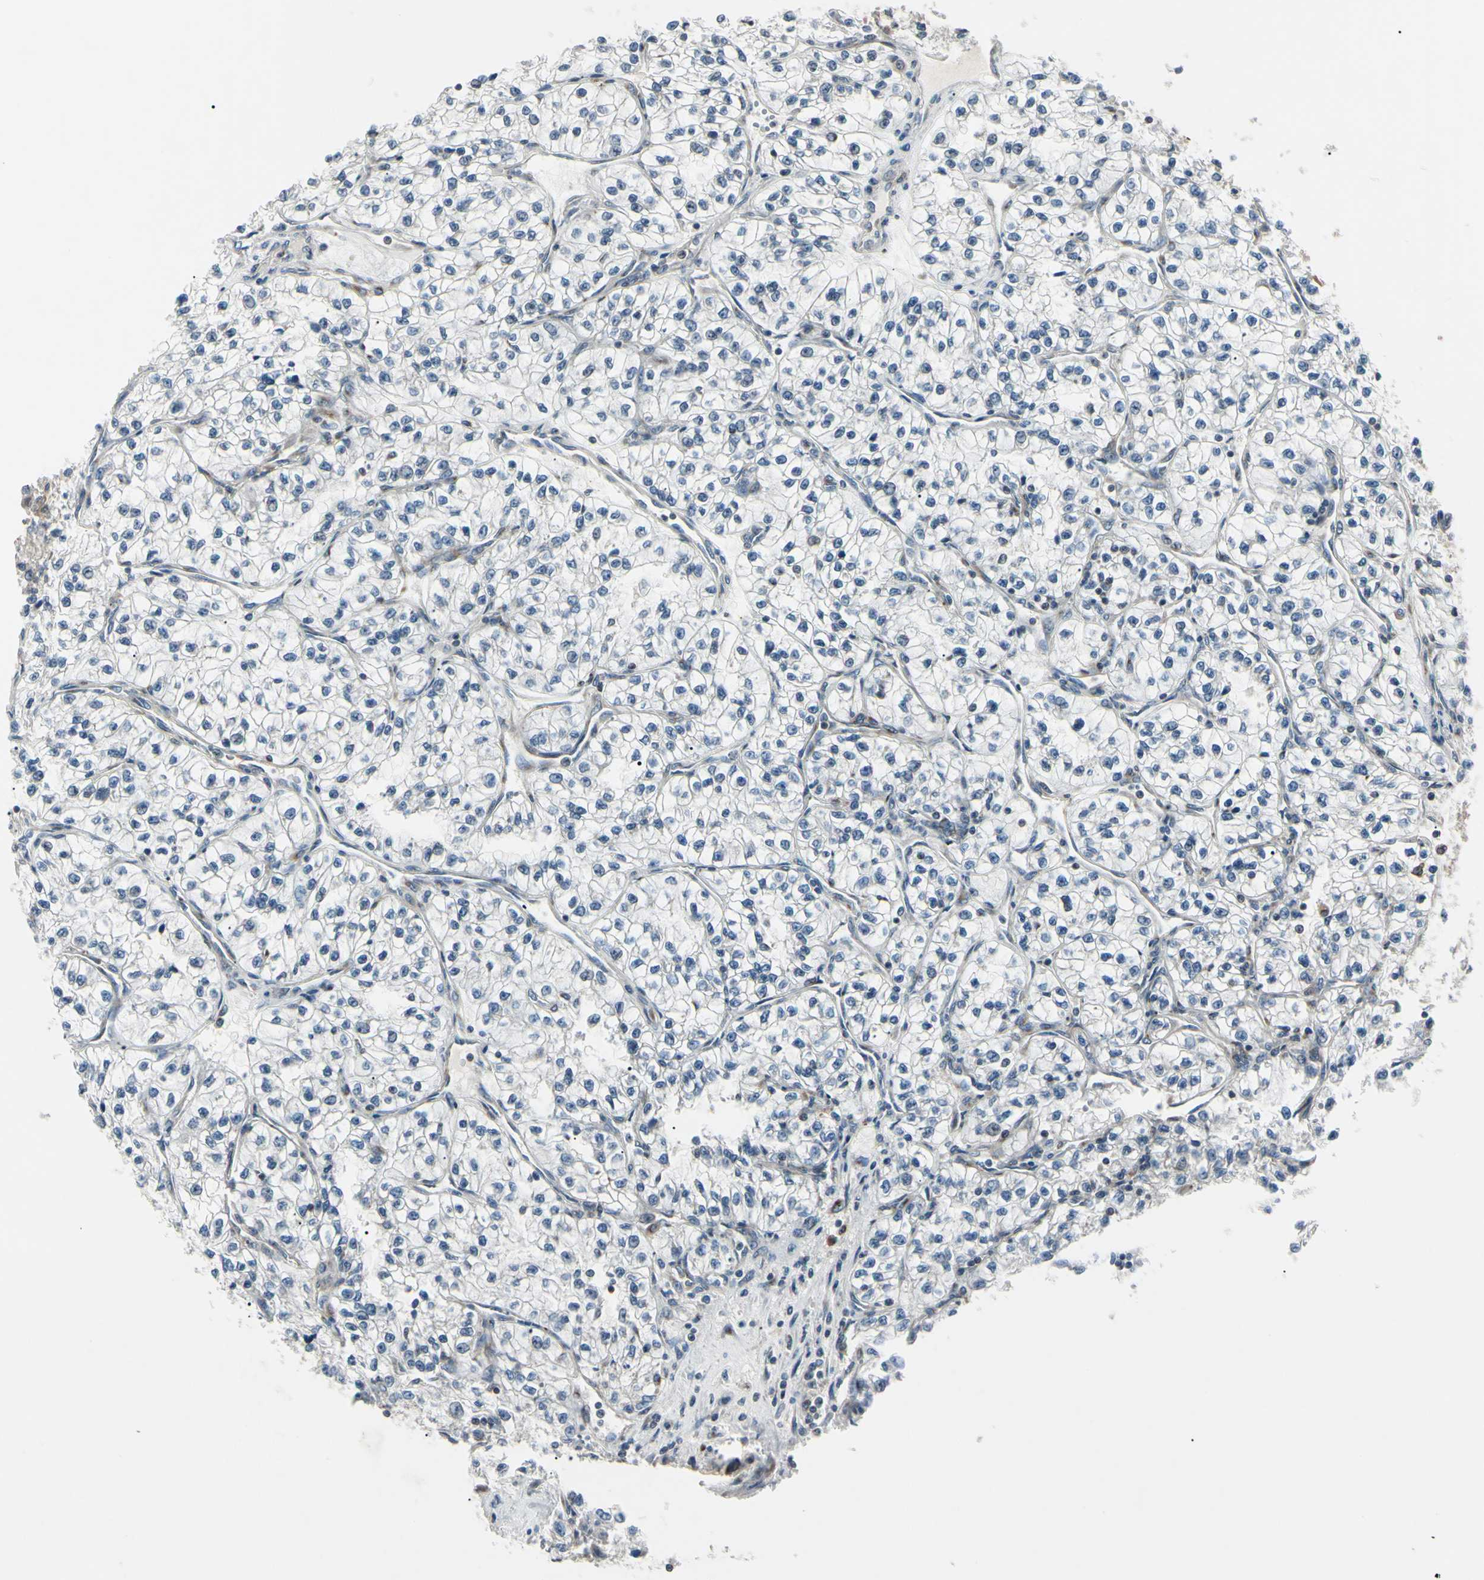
{"staining": {"intensity": "moderate", "quantity": "25%-75%", "location": "cytoplasmic/membranous,nuclear"}, "tissue": "renal cancer", "cell_type": "Tumor cells", "image_type": "cancer", "snomed": [{"axis": "morphology", "description": "Adenocarcinoma, NOS"}, {"axis": "topography", "description": "Kidney"}], "caption": "Moderate cytoplasmic/membranous and nuclear staining for a protein is present in approximately 25%-75% of tumor cells of renal adenocarcinoma using IHC.", "gene": "MAPRE1", "patient": {"sex": "female", "age": 57}}